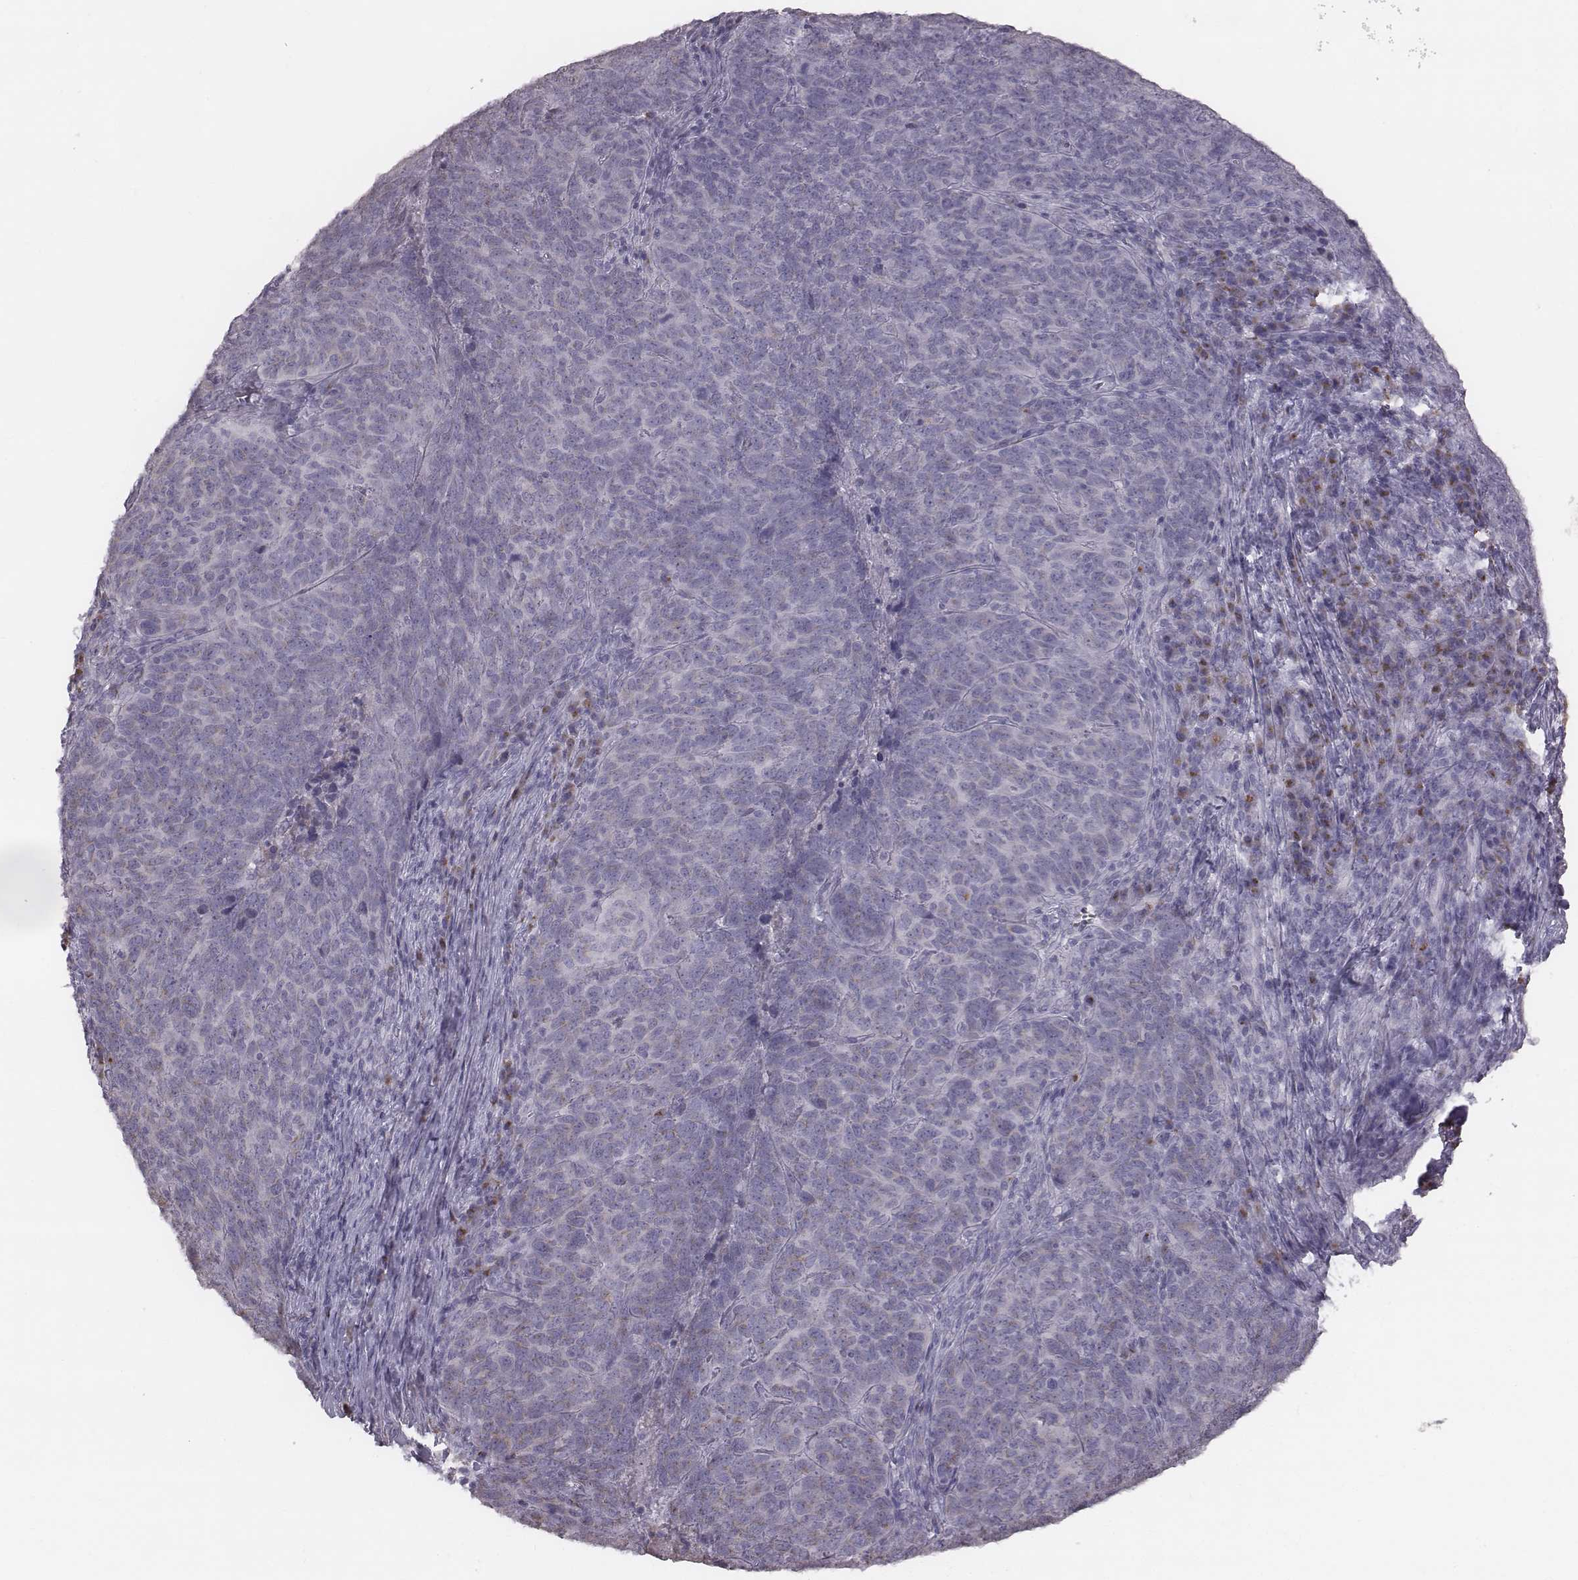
{"staining": {"intensity": "negative", "quantity": "none", "location": "none"}, "tissue": "skin cancer", "cell_type": "Tumor cells", "image_type": "cancer", "snomed": [{"axis": "morphology", "description": "Squamous cell carcinoma, NOS"}, {"axis": "topography", "description": "Skin"}, {"axis": "topography", "description": "Anal"}], "caption": "IHC image of human skin cancer stained for a protein (brown), which shows no staining in tumor cells.", "gene": "C6orf58", "patient": {"sex": "female", "age": 51}}